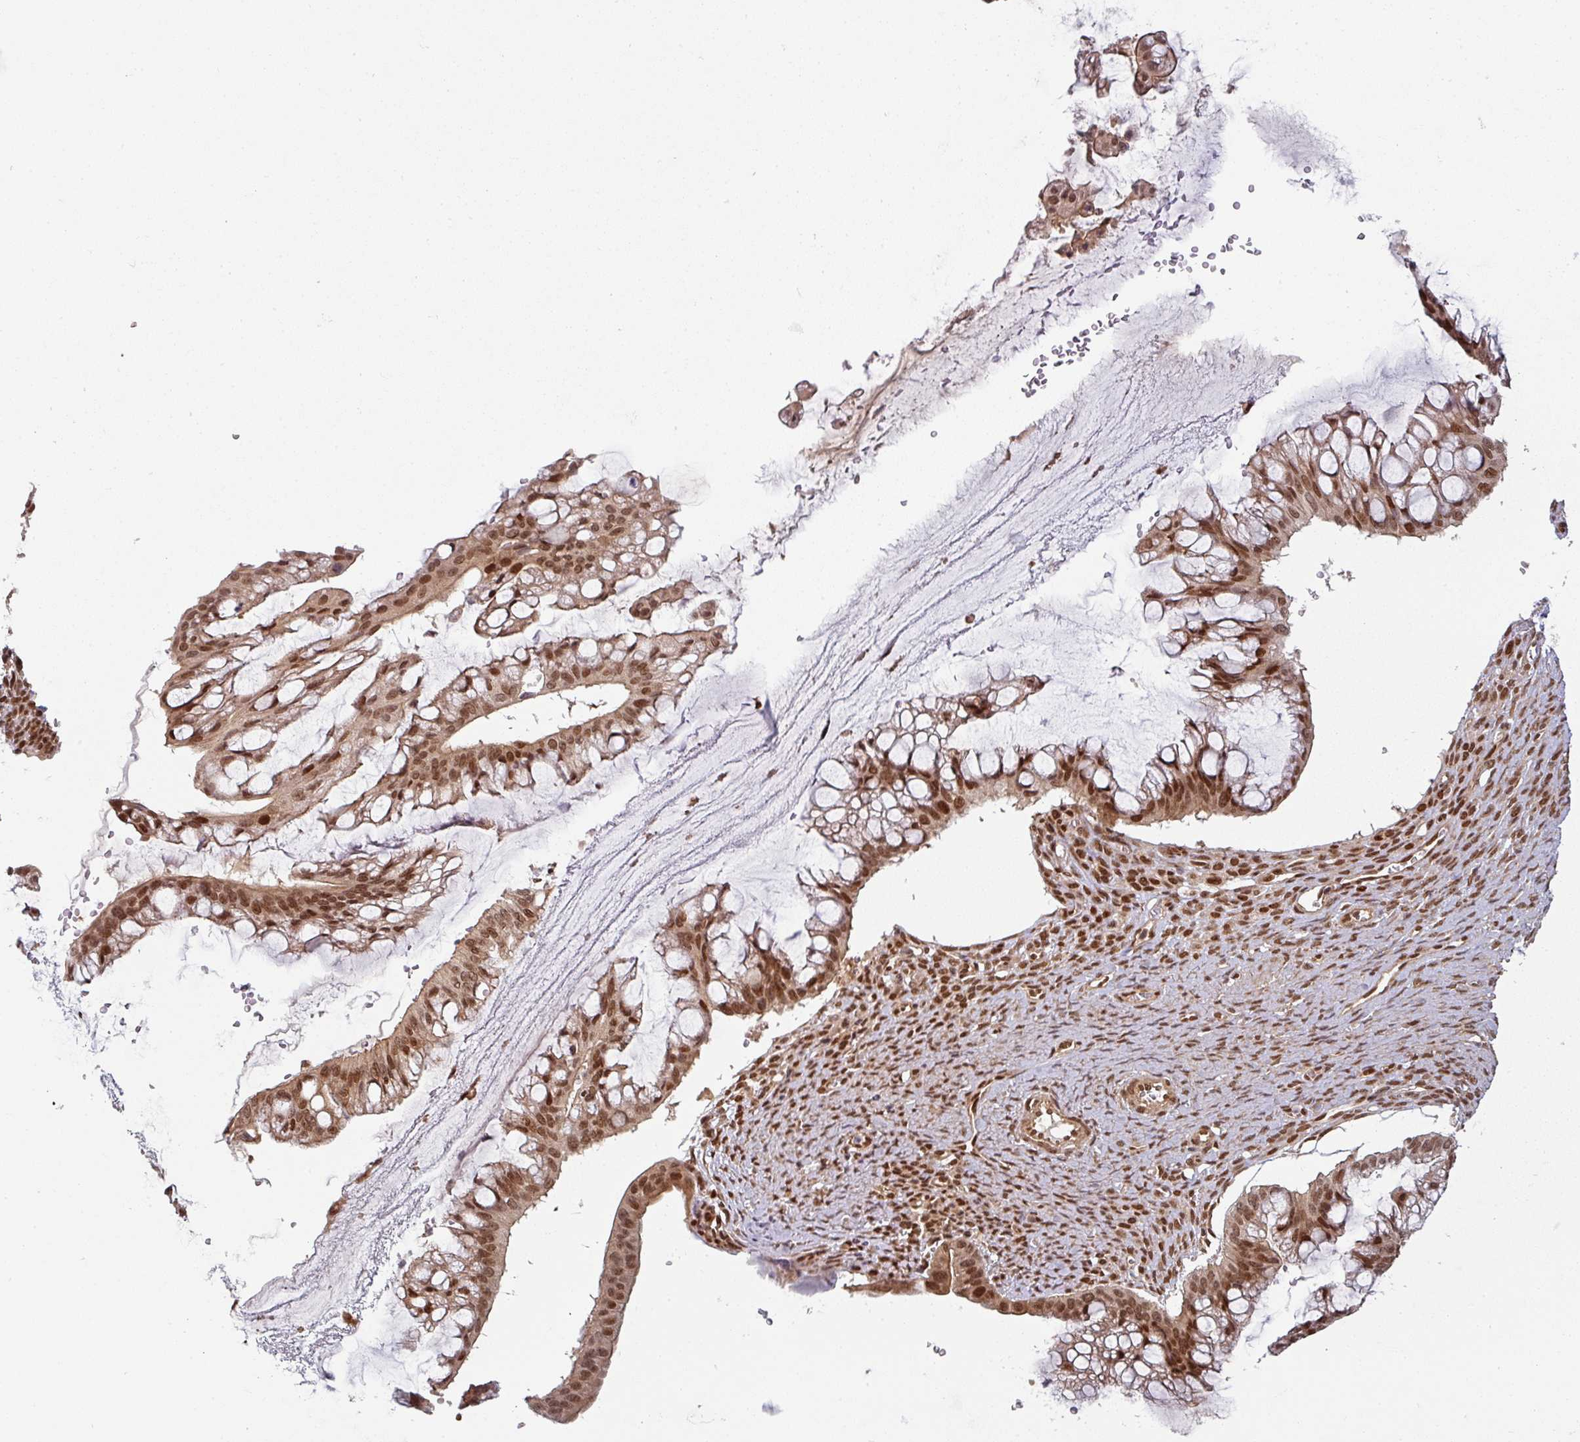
{"staining": {"intensity": "moderate", "quantity": ">75%", "location": "cytoplasmic/membranous,nuclear"}, "tissue": "ovarian cancer", "cell_type": "Tumor cells", "image_type": "cancer", "snomed": [{"axis": "morphology", "description": "Cystadenocarcinoma, mucinous, NOS"}, {"axis": "topography", "description": "Ovary"}], "caption": "IHC micrograph of neoplastic tissue: ovarian mucinous cystadenocarcinoma stained using immunohistochemistry (IHC) exhibits medium levels of moderate protein expression localized specifically in the cytoplasmic/membranous and nuclear of tumor cells, appearing as a cytoplasmic/membranous and nuclear brown color.", "gene": "SIK3", "patient": {"sex": "female", "age": 73}}